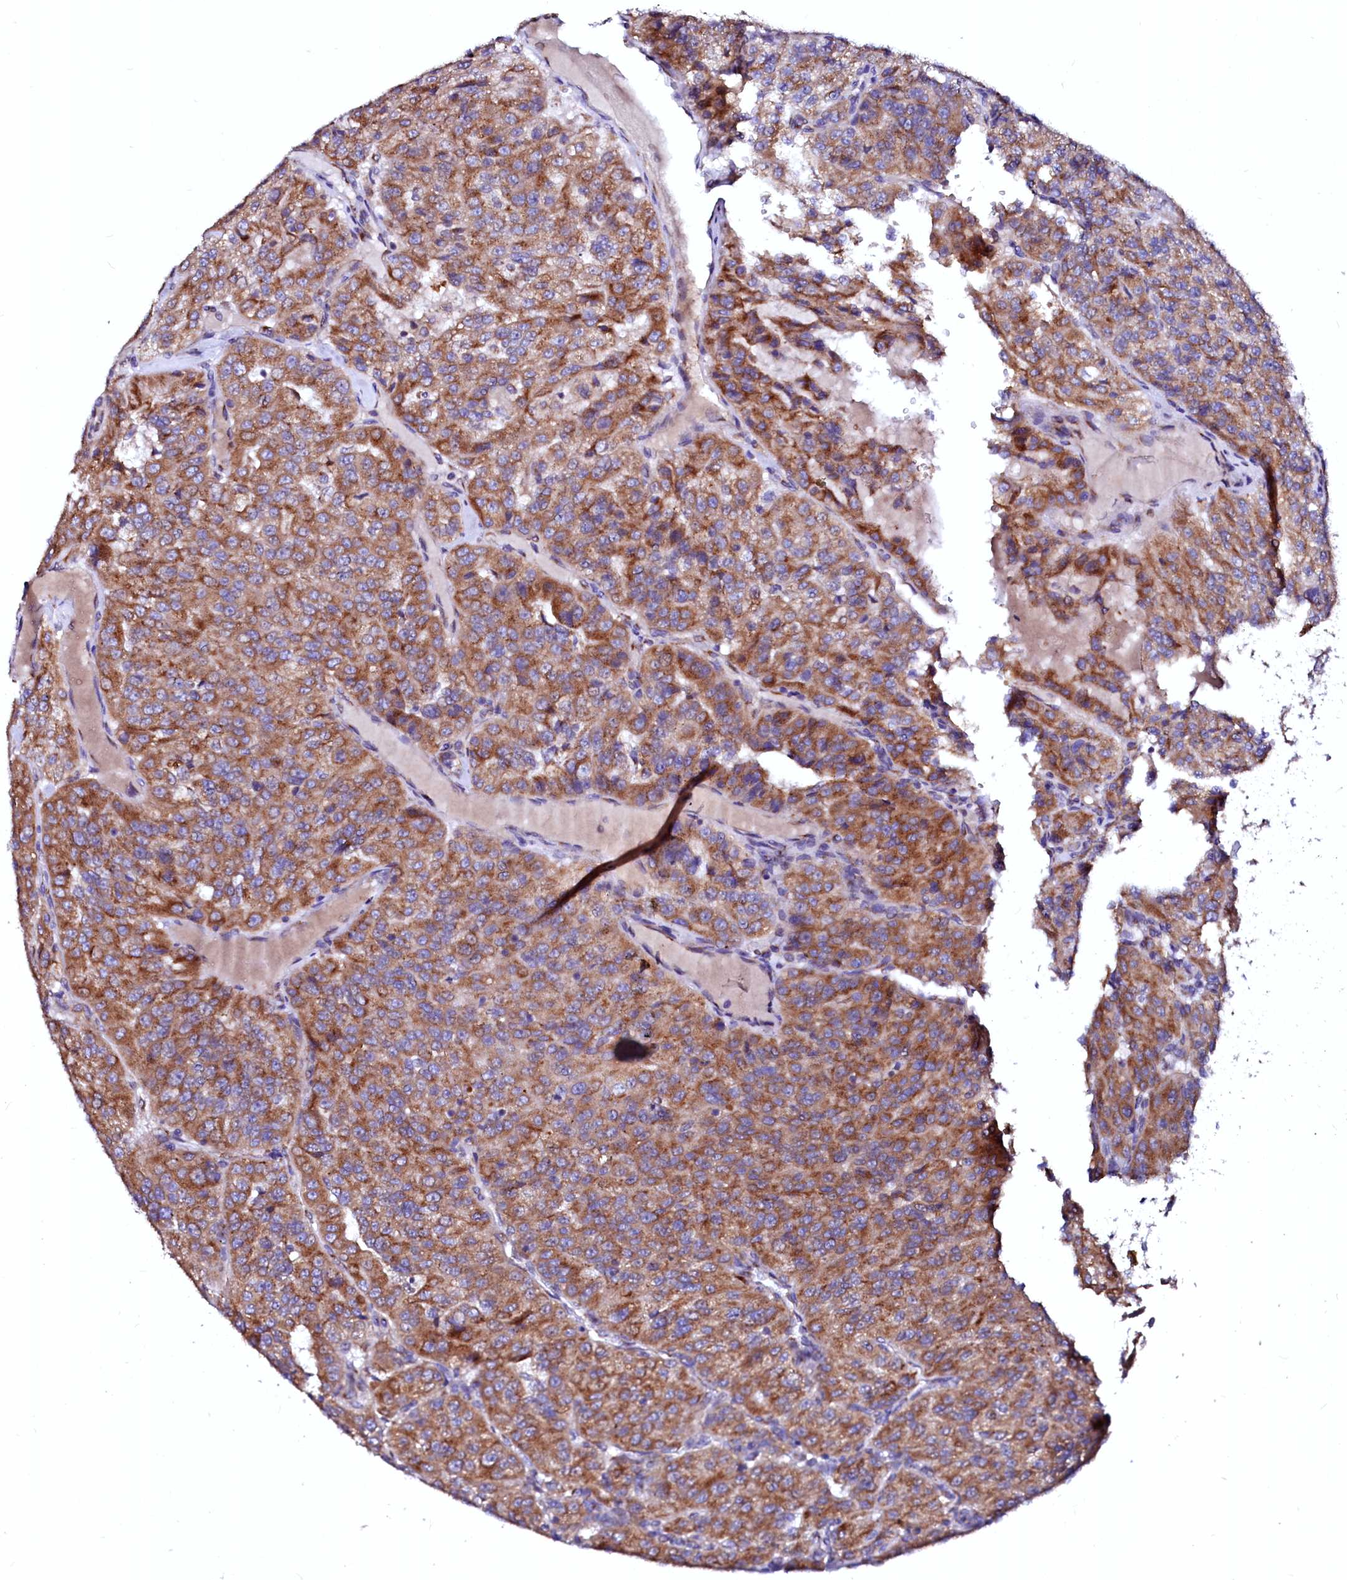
{"staining": {"intensity": "moderate", "quantity": ">75%", "location": "cytoplasmic/membranous"}, "tissue": "renal cancer", "cell_type": "Tumor cells", "image_type": "cancer", "snomed": [{"axis": "morphology", "description": "Adenocarcinoma, NOS"}, {"axis": "topography", "description": "Kidney"}], "caption": "Protein positivity by immunohistochemistry (IHC) exhibits moderate cytoplasmic/membranous expression in approximately >75% of tumor cells in renal adenocarcinoma.", "gene": "LMAN1", "patient": {"sex": "female", "age": 63}}